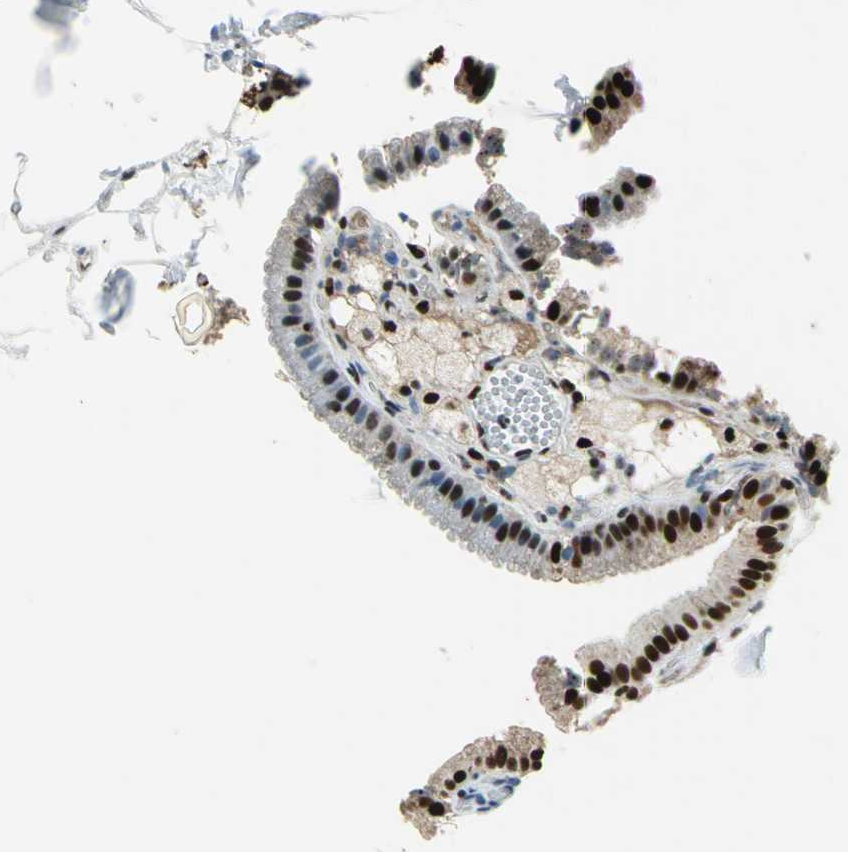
{"staining": {"intensity": "strong", "quantity": ">75%", "location": "nuclear"}, "tissue": "gallbladder", "cell_type": "Glandular cells", "image_type": "normal", "snomed": [{"axis": "morphology", "description": "Normal tissue, NOS"}, {"axis": "topography", "description": "Gallbladder"}], "caption": "Protein staining demonstrates strong nuclear positivity in about >75% of glandular cells in benign gallbladder.", "gene": "BCLAF1", "patient": {"sex": "female", "age": 24}}